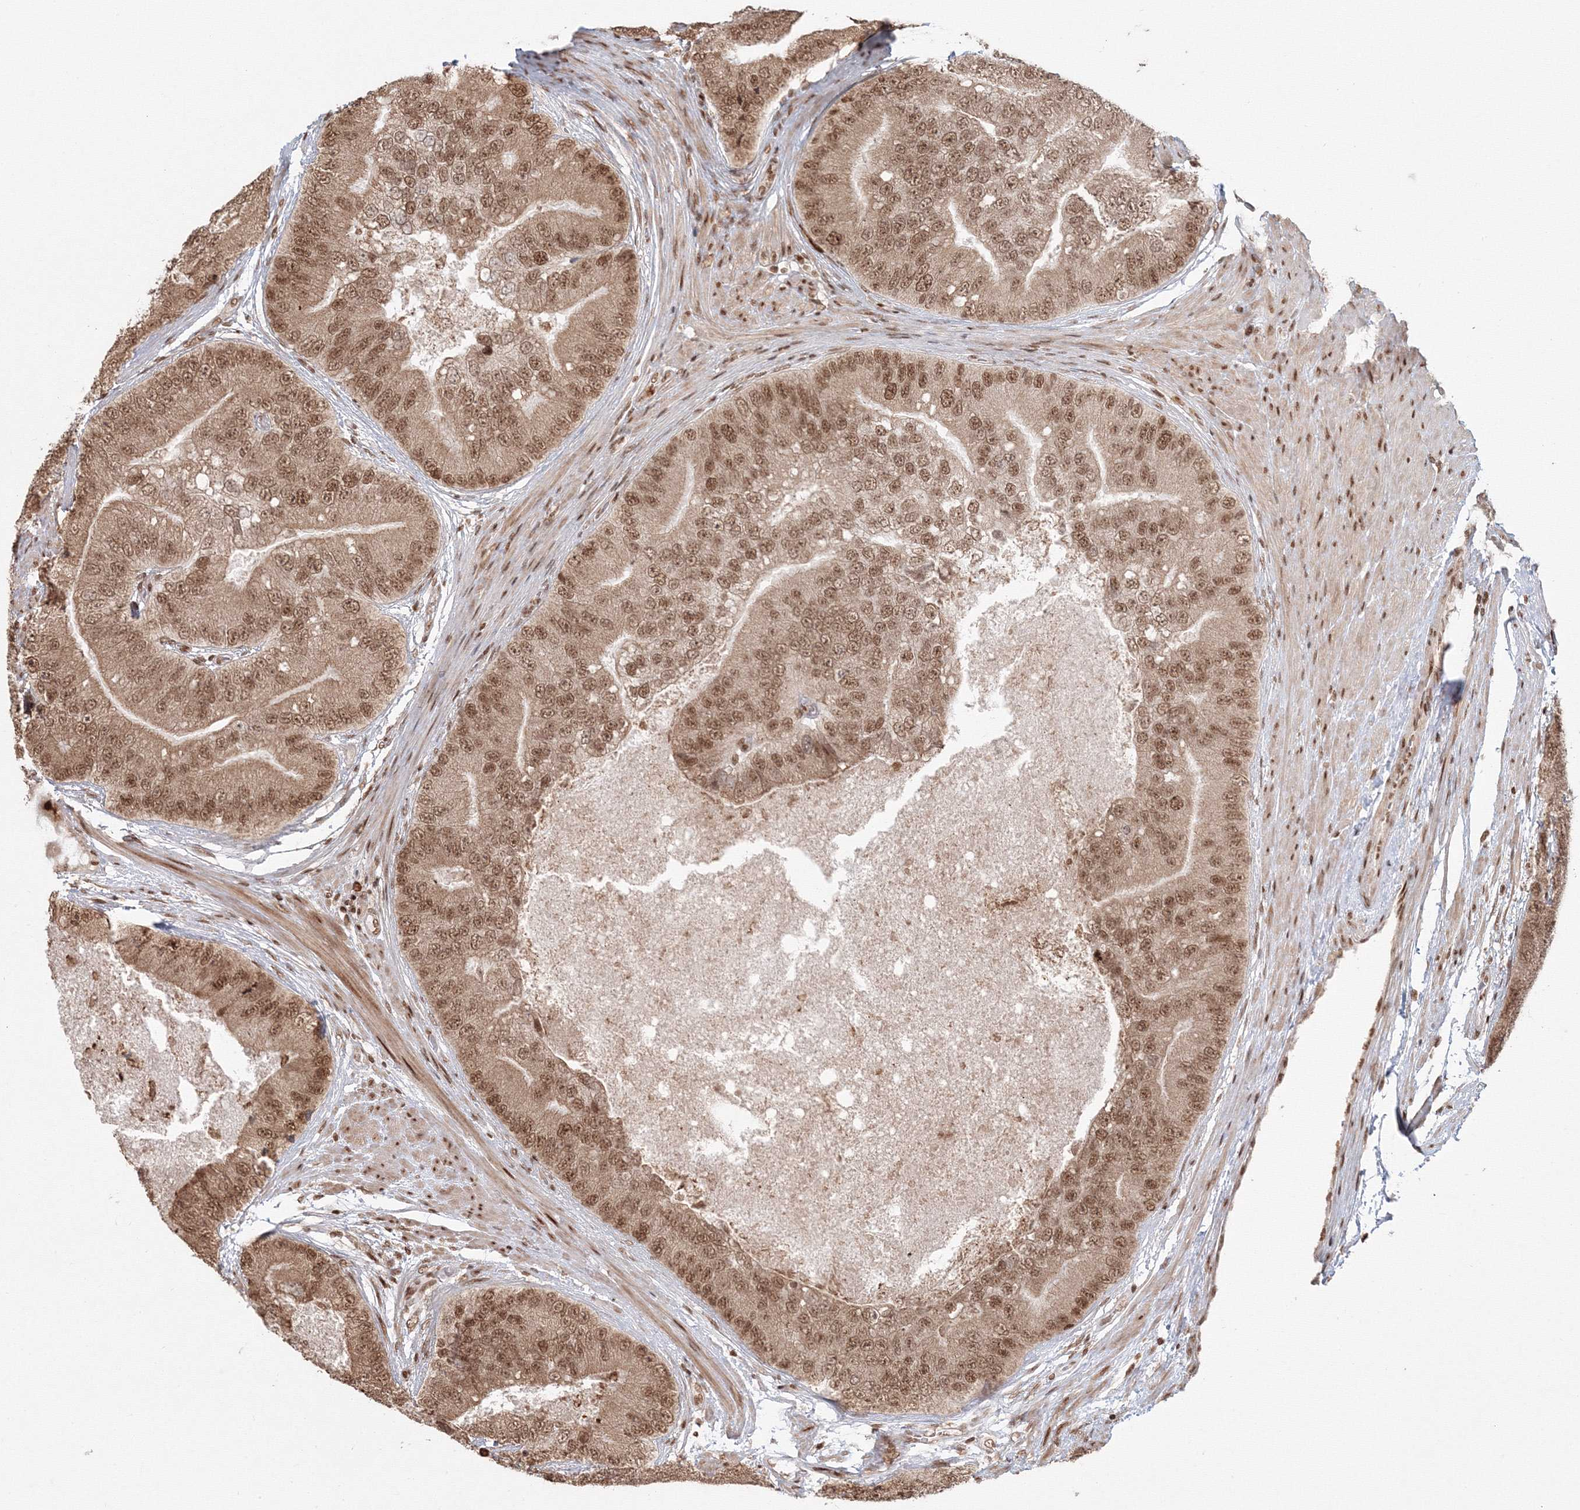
{"staining": {"intensity": "moderate", "quantity": ">75%", "location": "nuclear"}, "tissue": "prostate cancer", "cell_type": "Tumor cells", "image_type": "cancer", "snomed": [{"axis": "morphology", "description": "Adenocarcinoma, High grade"}, {"axis": "topography", "description": "Prostate"}], "caption": "This is a photomicrograph of immunohistochemistry staining of prostate adenocarcinoma (high-grade), which shows moderate staining in the nuclear of tumor cells.", "gene": "KIF20A", "patient": {"sex": "male", "age": 70}}